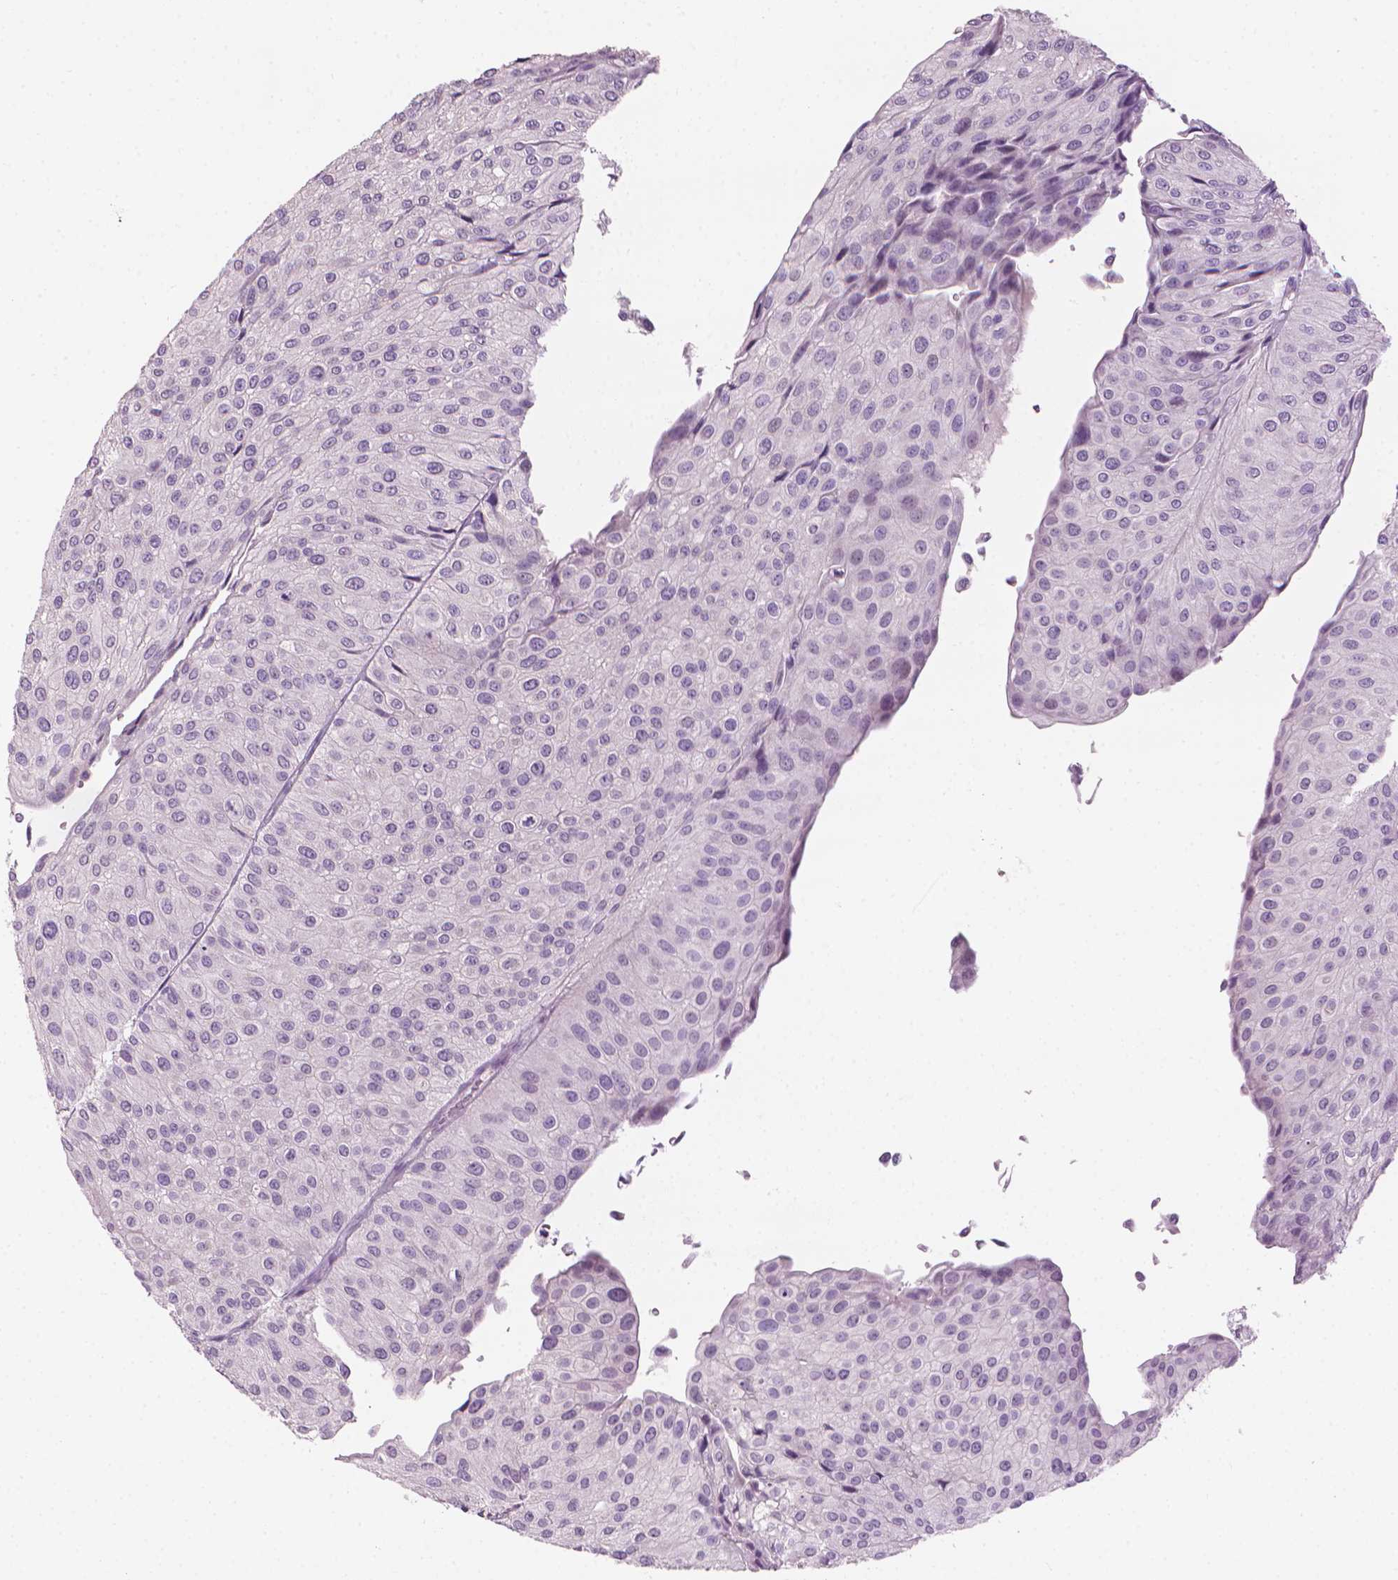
{"staining": {"intensity": "negative", "quantity": "none", "location": "none"}, "tissue": "urothelial cancer", "cell_type": "Tumor cells", "image_type": "cancer", "snomed": [{"axis": "morphology", "description": "Urothelial carcinoma, NOS"}, {"axis": "topography", "description": "Urinary bladder"}], "caption": "Transitional cell carcinoma was stained to show a protein in brown. There is no significant expression in tumor cells. (DAB (3,3'-diaminobenzidine) immunohistochemistry (IHC), high magnification).", "gene": "MLANA", "patient": {"sex": "male", "age": 67}}